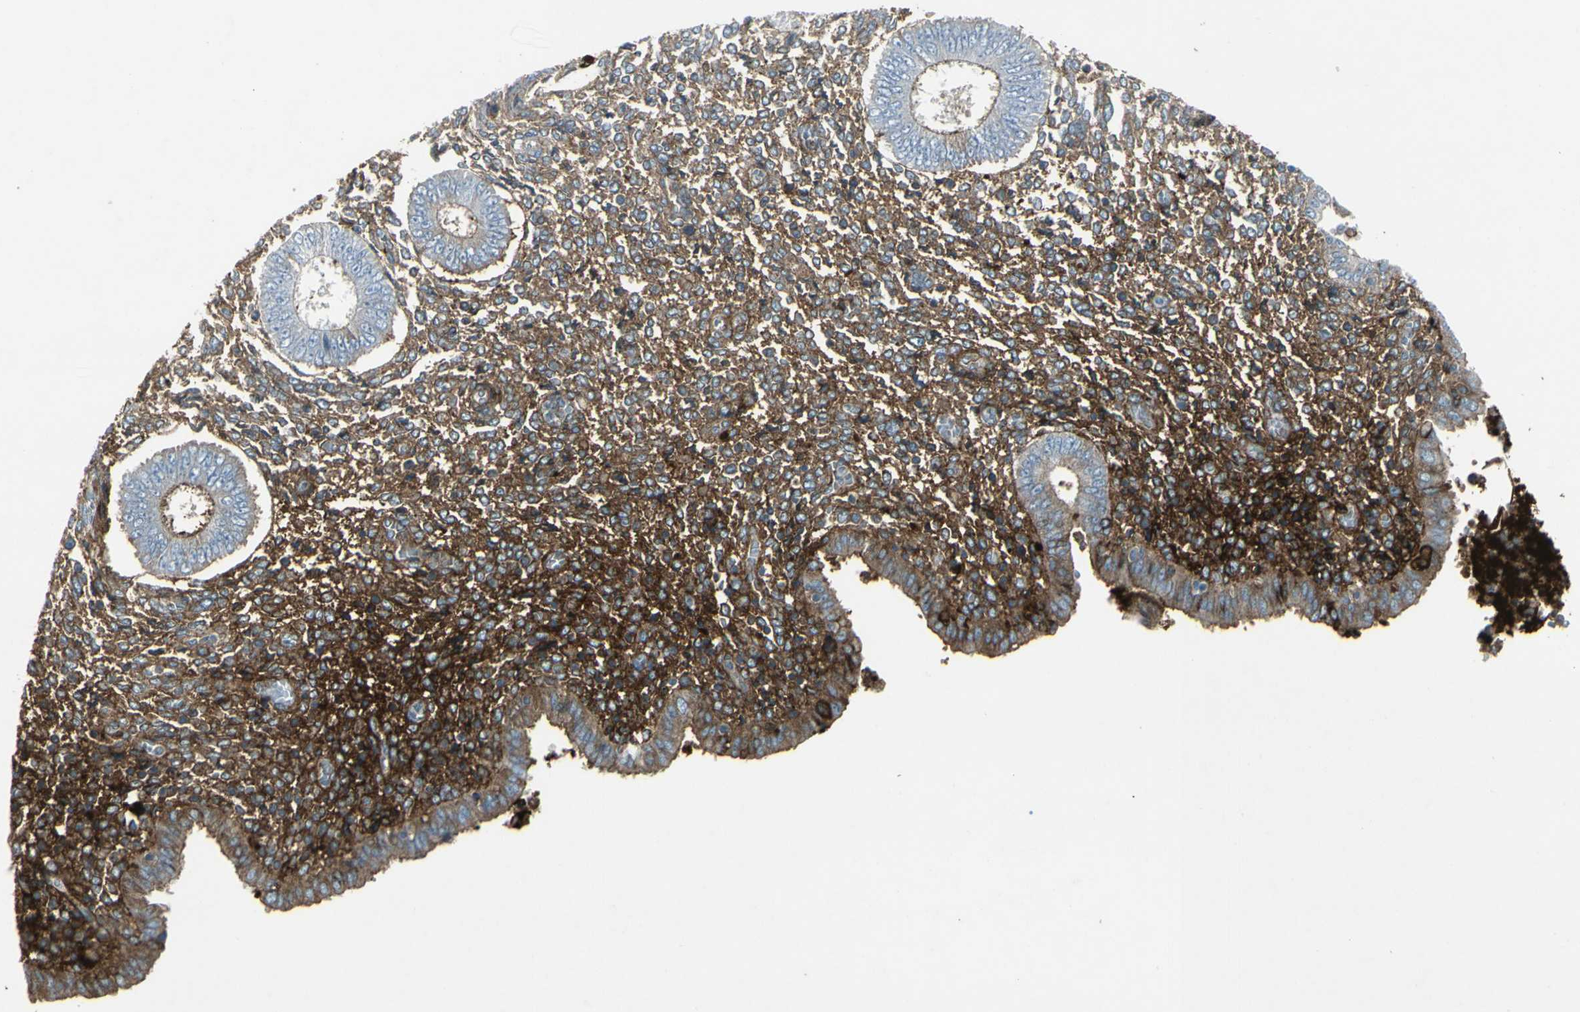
{"staining": {"intensity": "strong", "quantity": ">75%", "location": "cytoplasmic/membranous"}, "tissue": "endometrium", "cell_type": "Cells in endometrial stroma", "image_type": "normal", "snomed": [{"axis": "morphology", "description": "Normal tissue, NOS"}, {"axis": "topography", "description": "Endometrium"}], "caption": "Brown immunohistochemical staining in normal human endometrium demonstrates strong cytoplasmic/membranous staining in about >75% of cells in endometrial stroma.", "gene": "IGHM", "patient": {"sex": "female", "age": 35}}